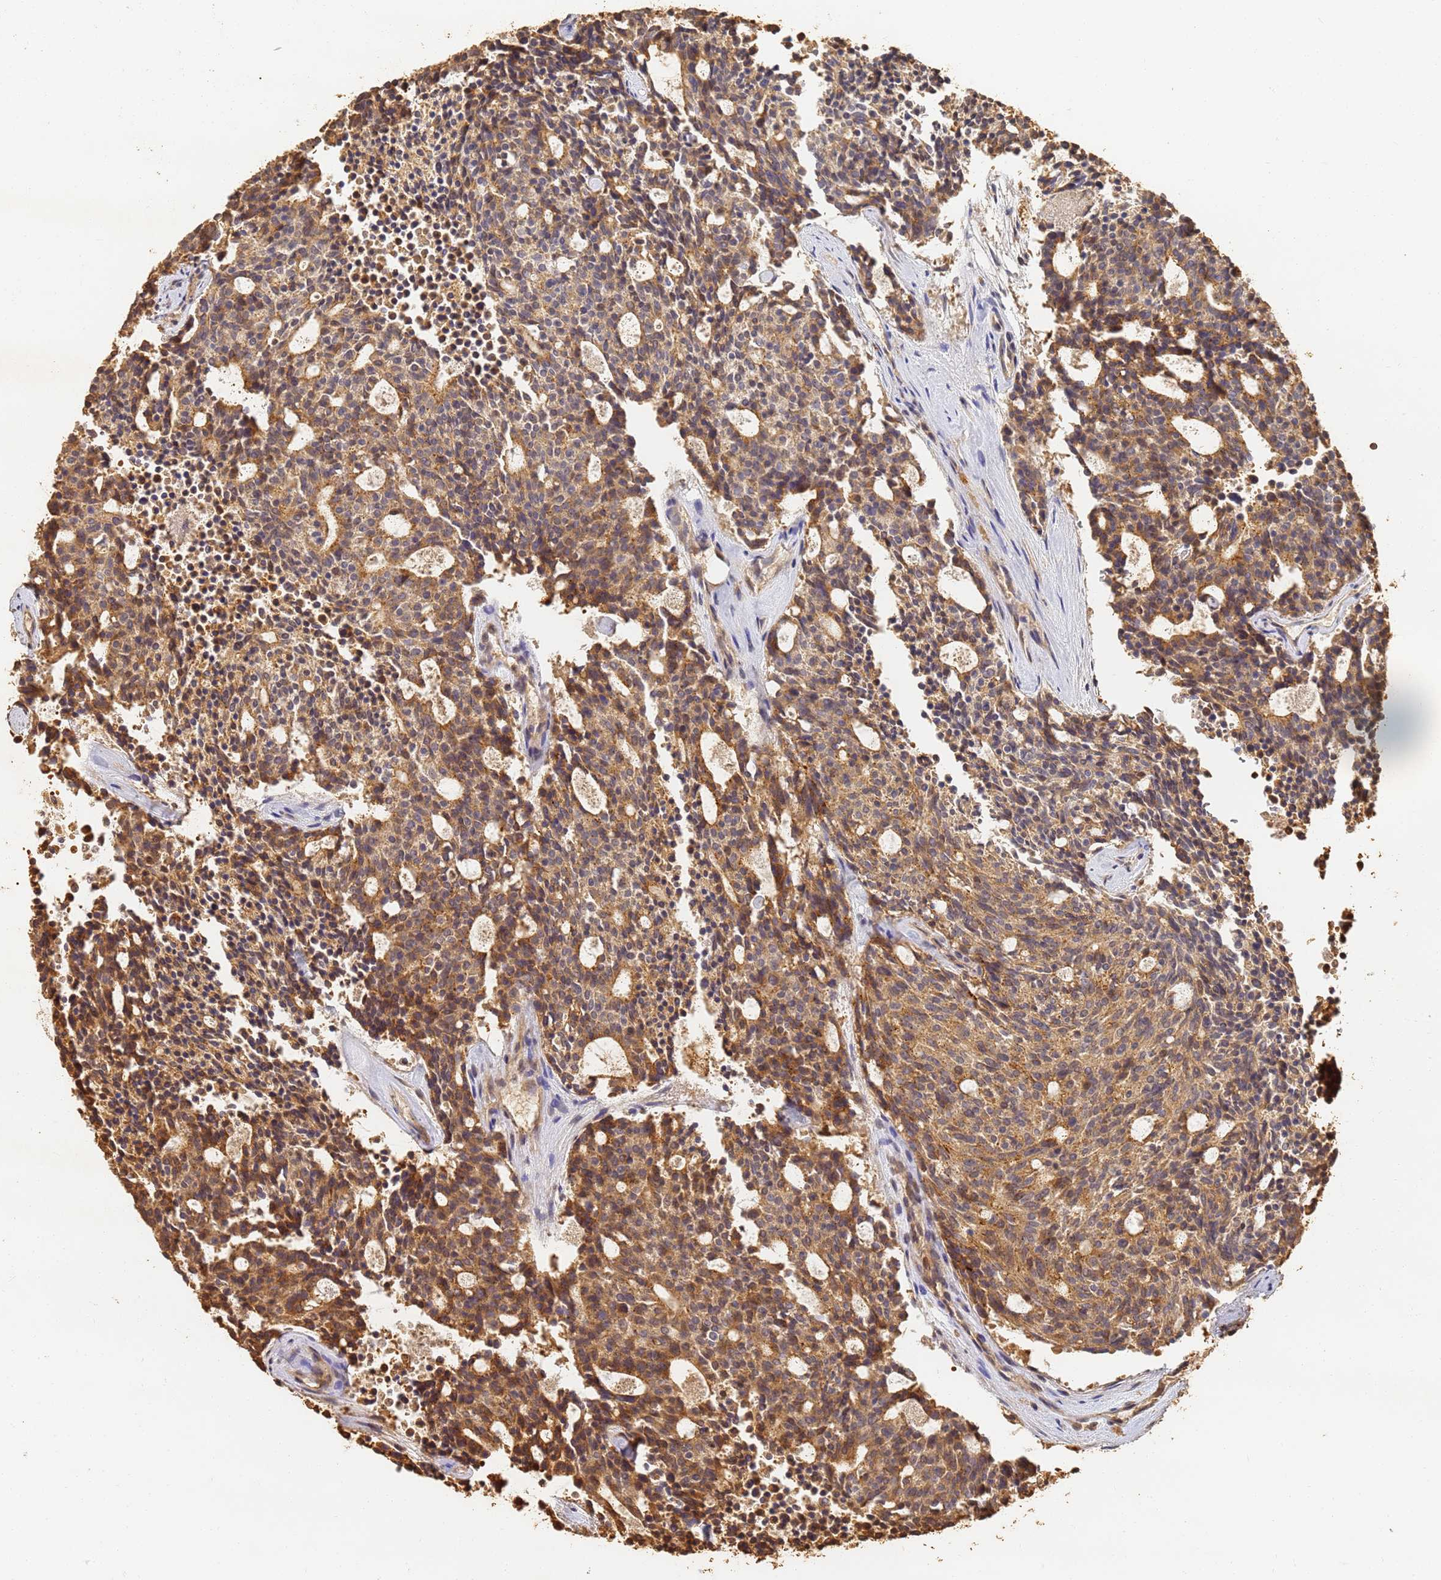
{"staining": {"intensity": "moderate", "quantity": ">75%", "location": "cytoplasmic/membranous"}, "tissue": "carcinoid", "cell_type": "Tumor cells", "image_type": "cancer", "snomed": [{"axis": "morphology", "description": "Carcinoid, malignant, NOS"}, {"axis": "topography", "description": "Pancreas"}], "caption": "Protein expression analysis of human carcinoid reveals moderate cytoplasmic/membranous positivity in approximately >75% of tumor cells.", "gene": "JAK2", "patient": {"sex": "female", "age": 54}}